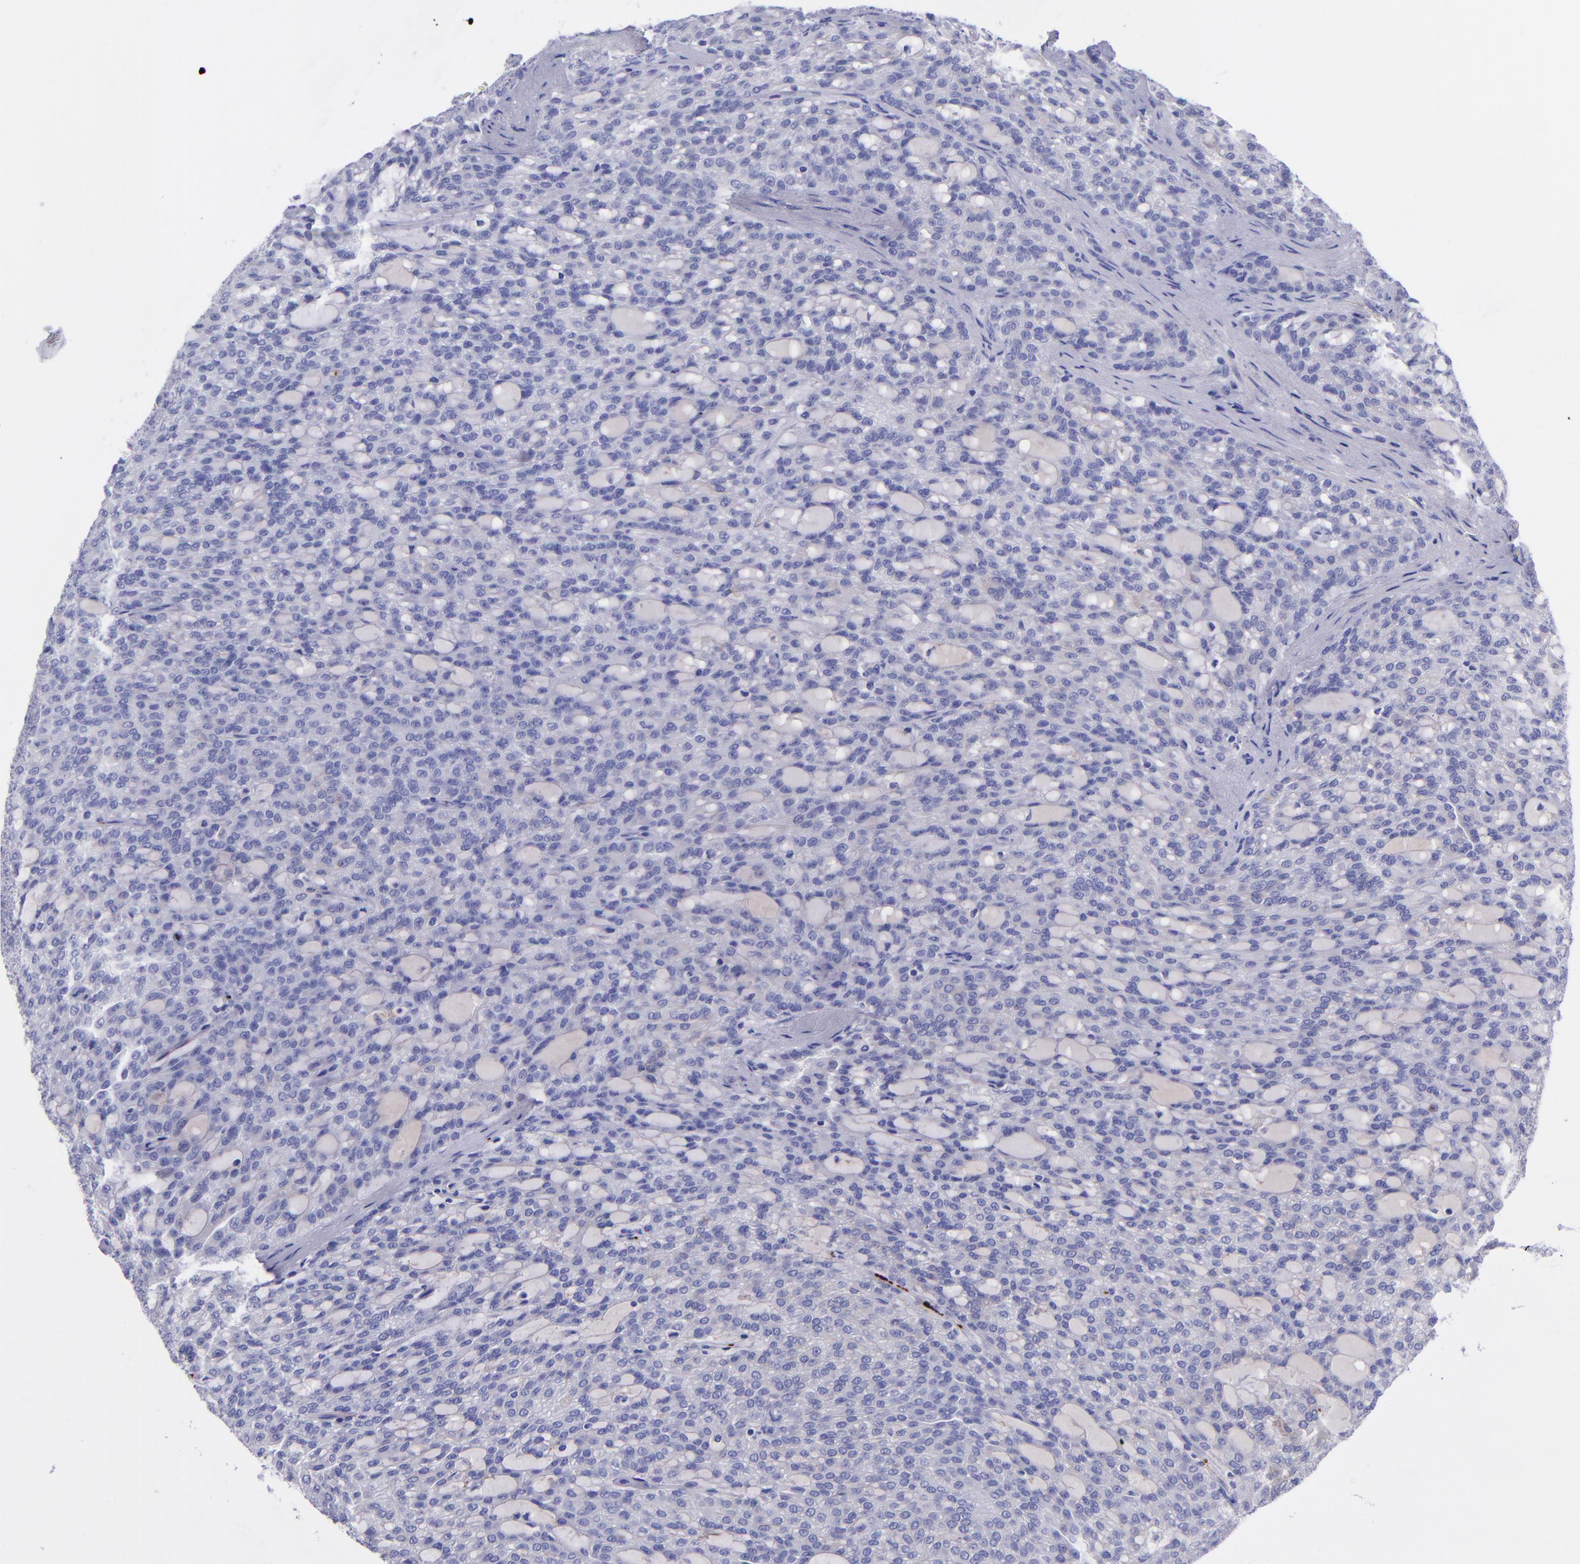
{"staining": {"intensity": "negative", "quantity": "none", "location": "none"}, "tissue": "renal cancer", "cell_type": "Tumor cells", "image_type": "cancer", "snomed": [{"axis": "morphology", "description": "Adenocarcinoma, NOS"}, {"axis": "topography", "description": "Kidney"}], "caption": "Immunohistochemistry (IHC) photomicrograph of neoplastic tissue: human renal adenocarcinoma stained with DAB shows no significant protein expression in tumor cells. The staining was performed using DAB to visualize the protein expression in brown, while the nuclei were stained in blue with hematoxylin (Magnification: 20x).", "gene": "EFCAB13", "patient": {"sex": "male", "age": 63}}